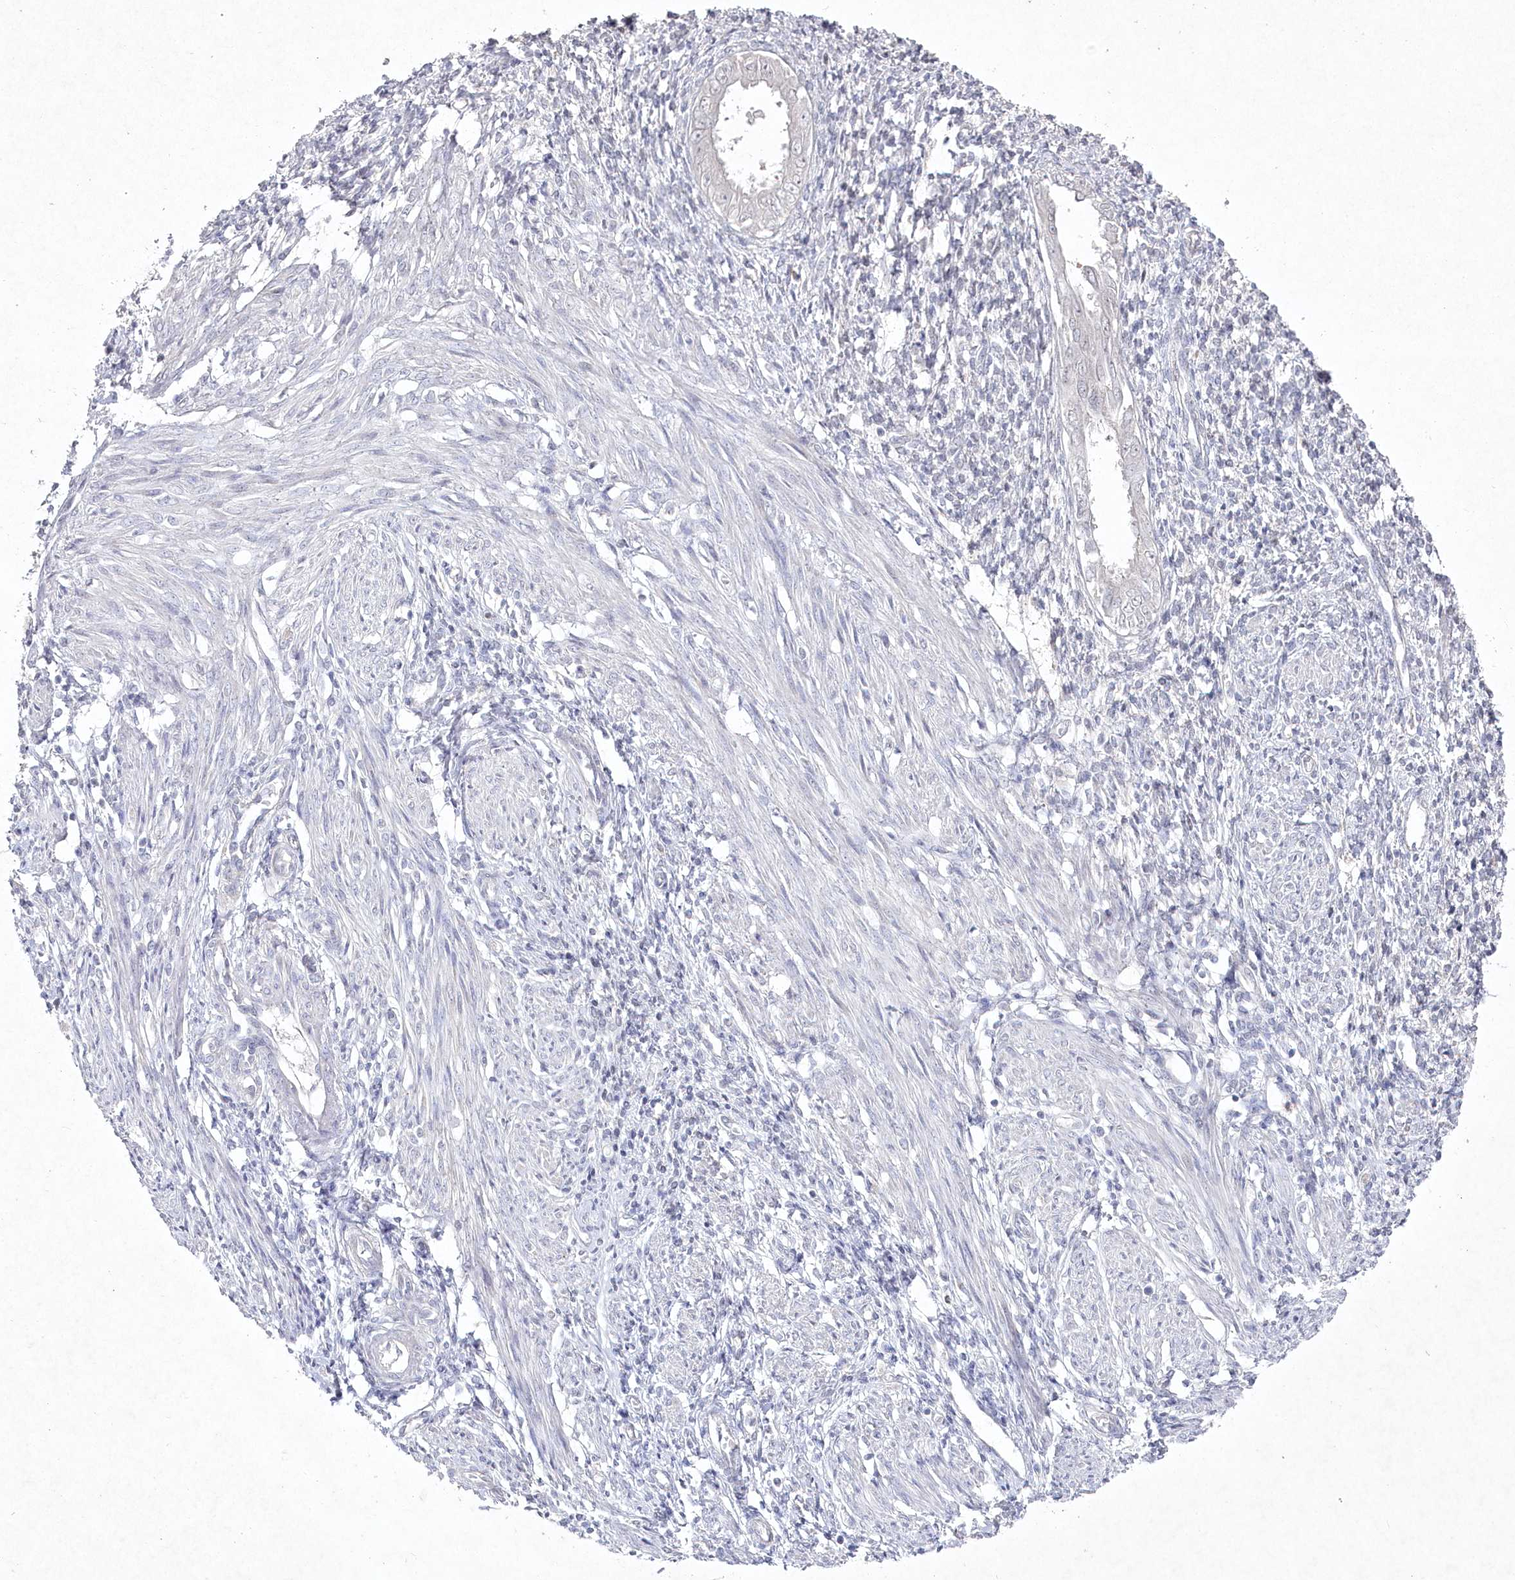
{"staining": {"intensity": "negative", "quantity": "none", "location": "none"}, "tissue": "endometrium", "cell_type": "Cells in endometrial stroma", "image_type": "normal", "snomed": [{"axis": "morphology", "description": "Normal tissue, NOS"}, {"axis": "topography", "description": "Endometrium"}], "caption": "Cells in endometrial stroma are negative for protein expression in benign human endometrium. (DAB (3,3'-diaminobenzidine) IHC, high magnification).", "gene": "TGFBRAP1", "patient": {"sex": "female", "age": 66}}